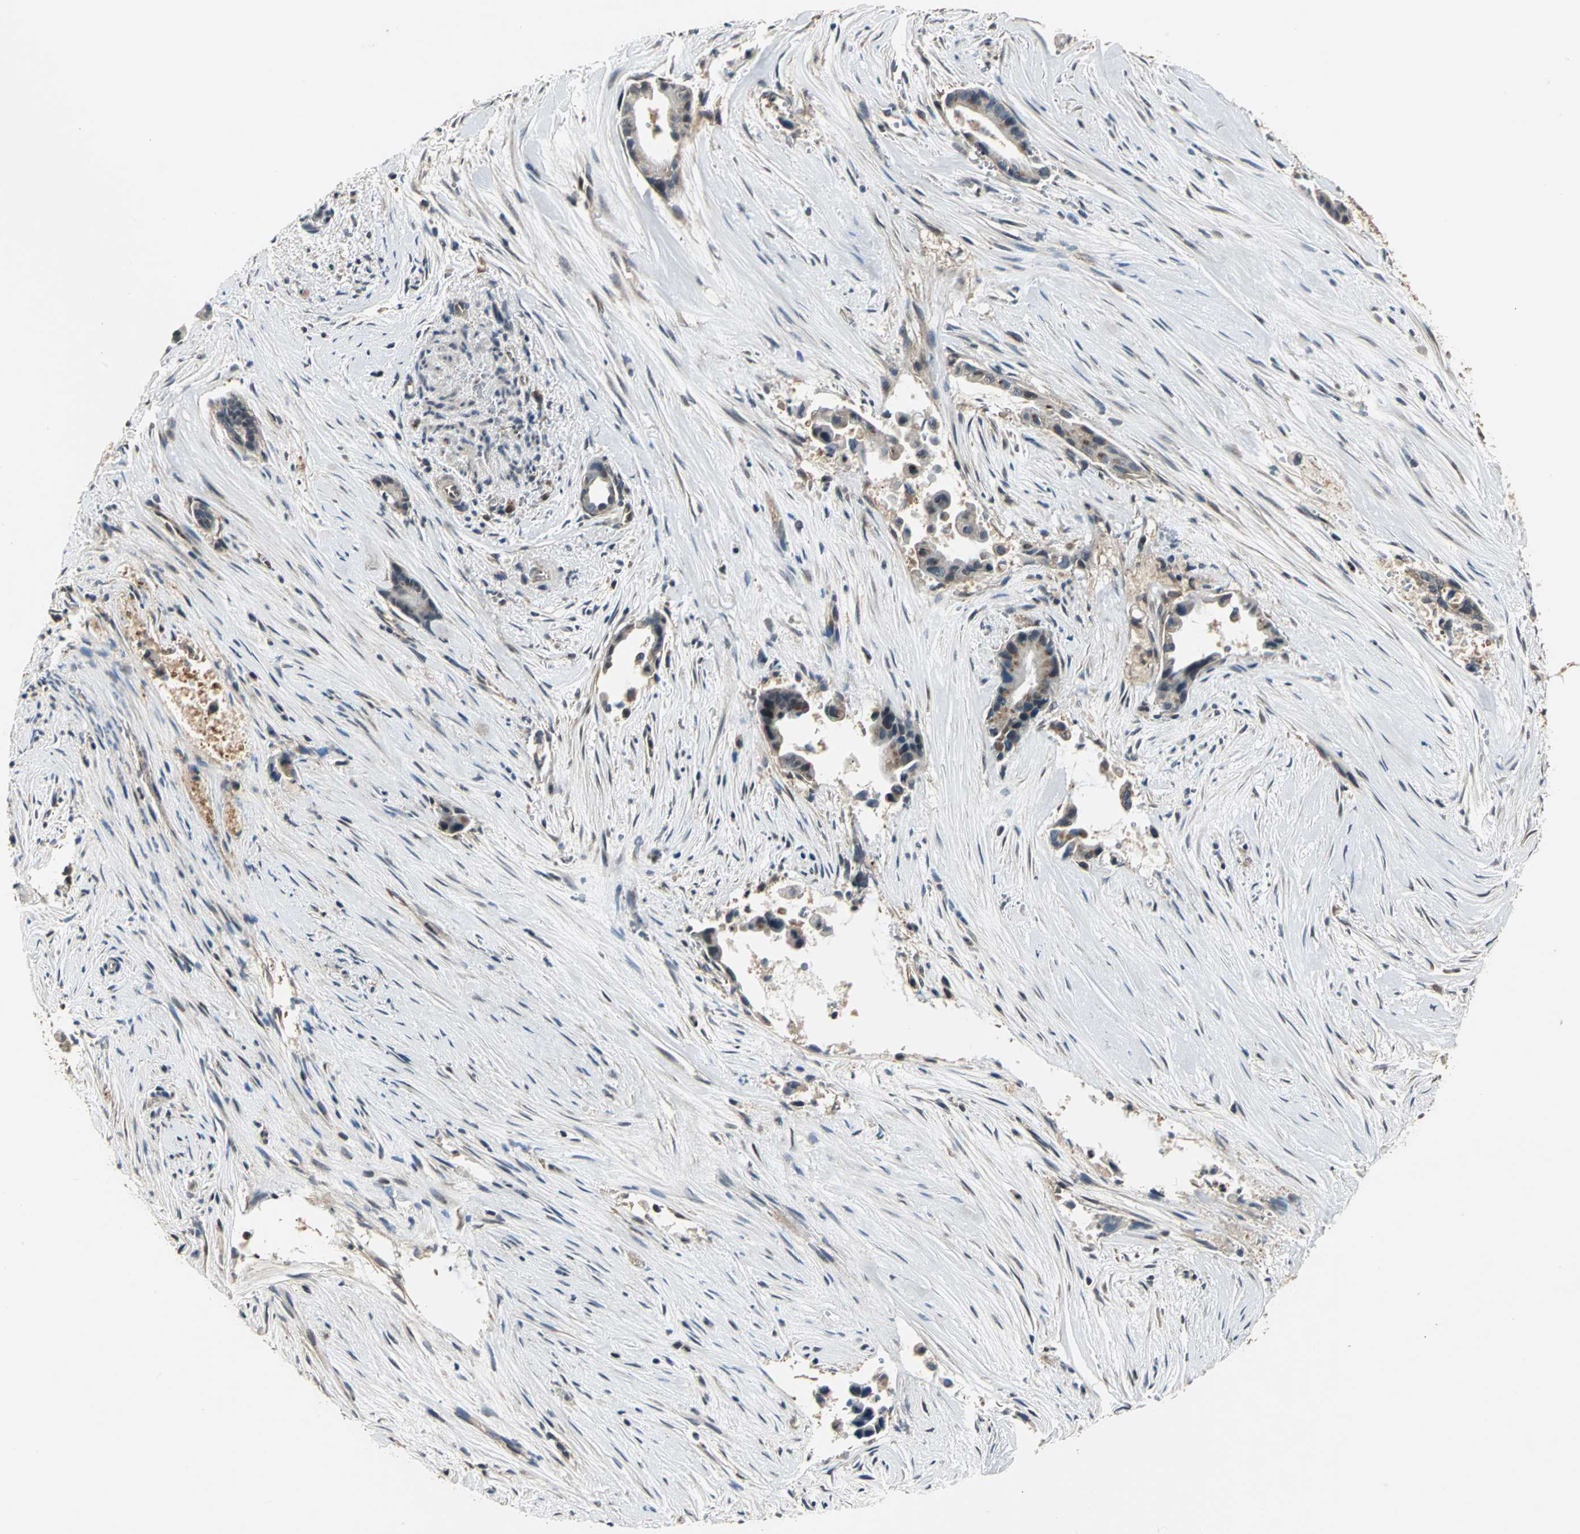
{"staining": {"intensity": "negative", "quantity": "none", "location": "none"}, "tissue": "liver cancer", "cell_type": "Tumor cells", "image_type": "cancer", "snomed": [{"axis": "morphology", "description": "Cholangiocarcinoma"}, {"axis": "topography", "description": "Liver"}], "caption": "Immunohistochemical staining of human cholangiocarcinoma (liver) displays no significant staining in tumor cells. The staining is performed using DAB (3,3'-diaminobenzidine) brown chromogen with nuclei counter-stained in using hematoxylin.", "gene": "EIF2B2", "patient": {"sex": "female", "age": 55}}